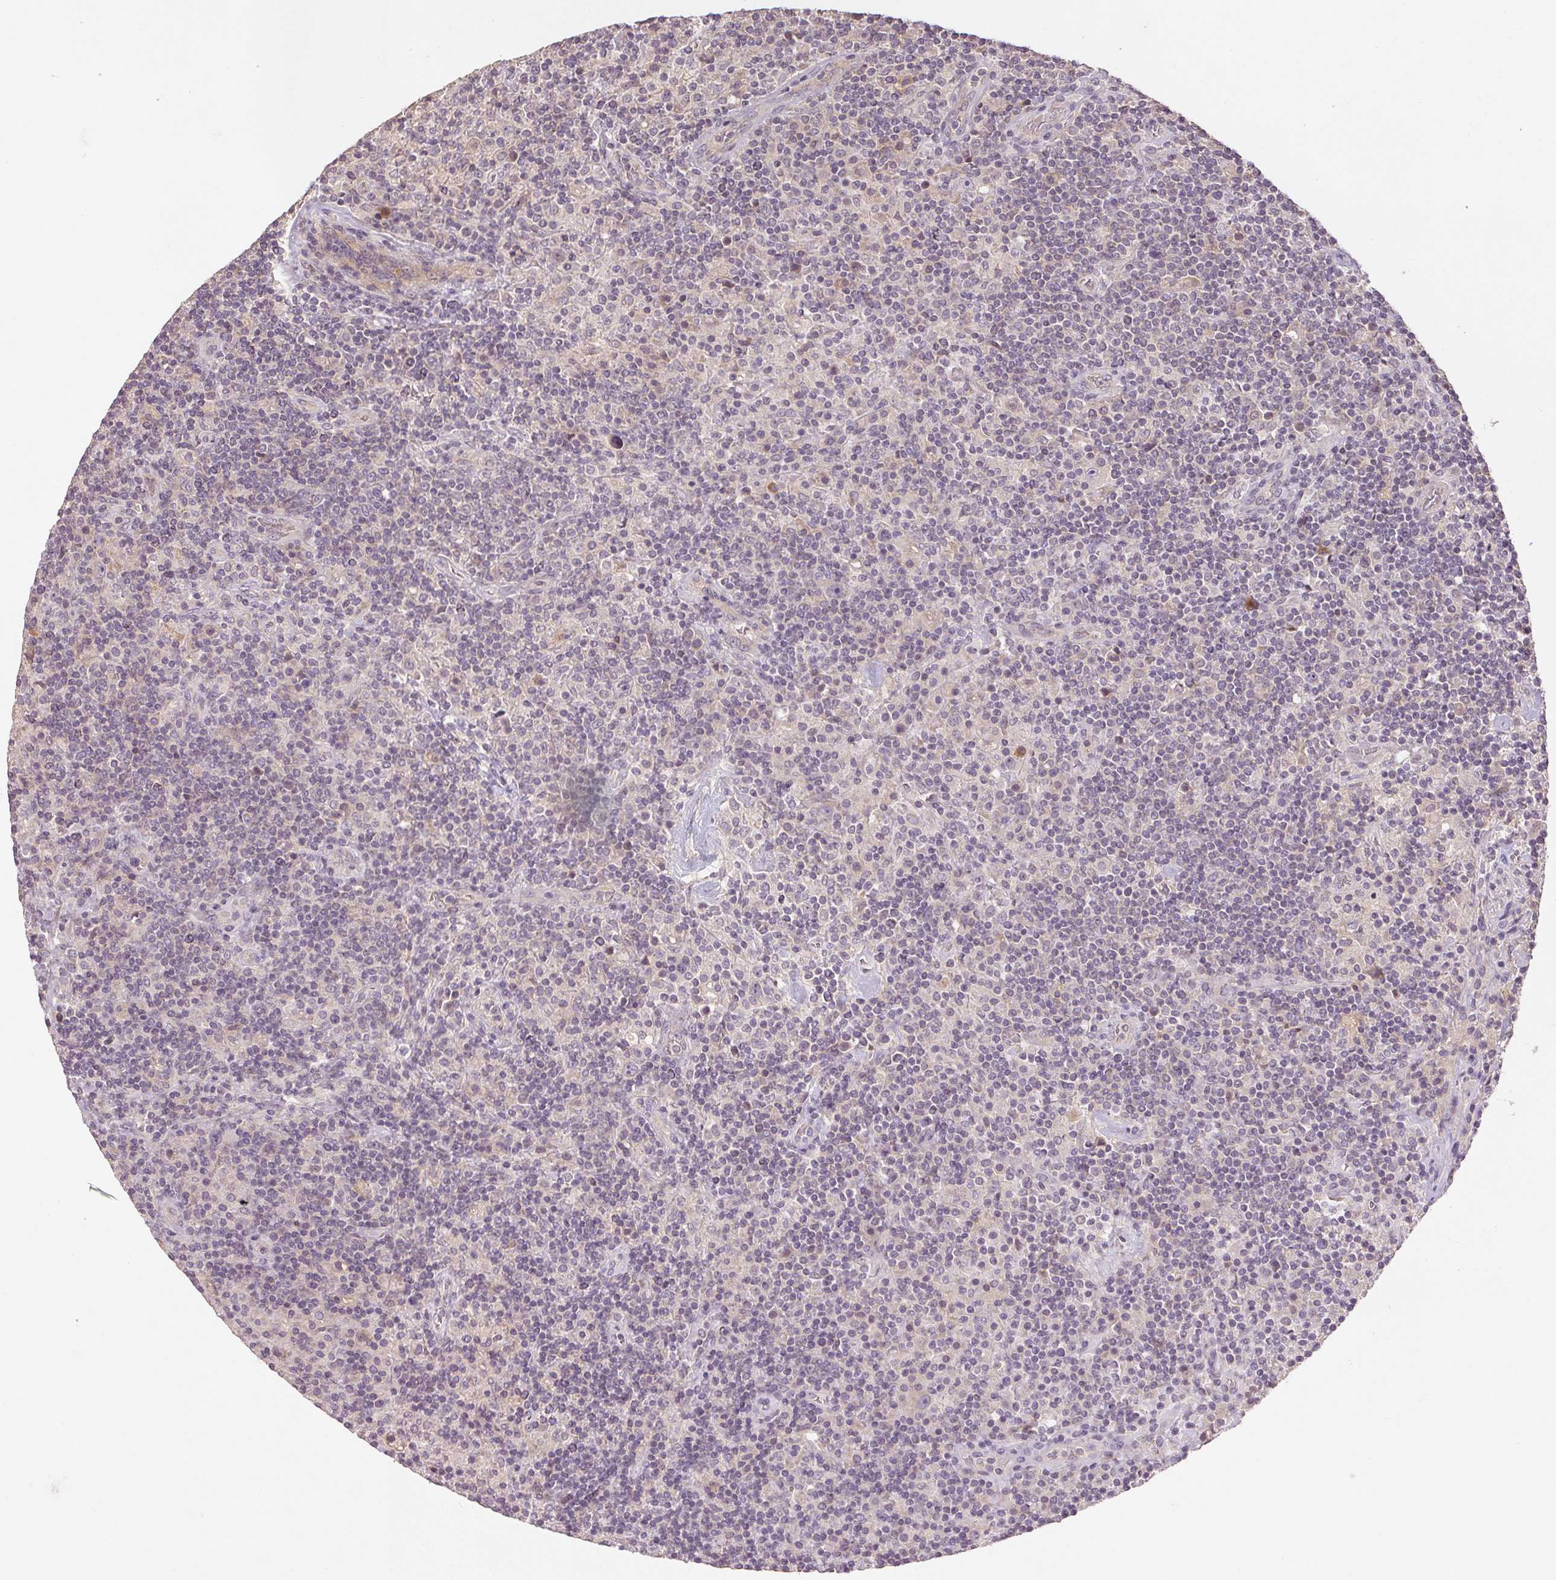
{"staining": {"intensity": "negative", "quantity": "none", "location": "none"}, "tissue": "lymphoma", "cell_type": "Tumor cells", "image_type": "cancer", "snomed": [{"axis": "morphology", "description": "Hodgkin's disease, NOS"}, {"axis": "topography", "description": "Lymph node"}], "caption": "The photomicrograph reveals no staining of tumor cells in lymphoma. (Immunohistochemistry, brightfield microscopy, high magnification).", "gene": "YIF1B", "patient": {"sex": "male", "age": 70}}